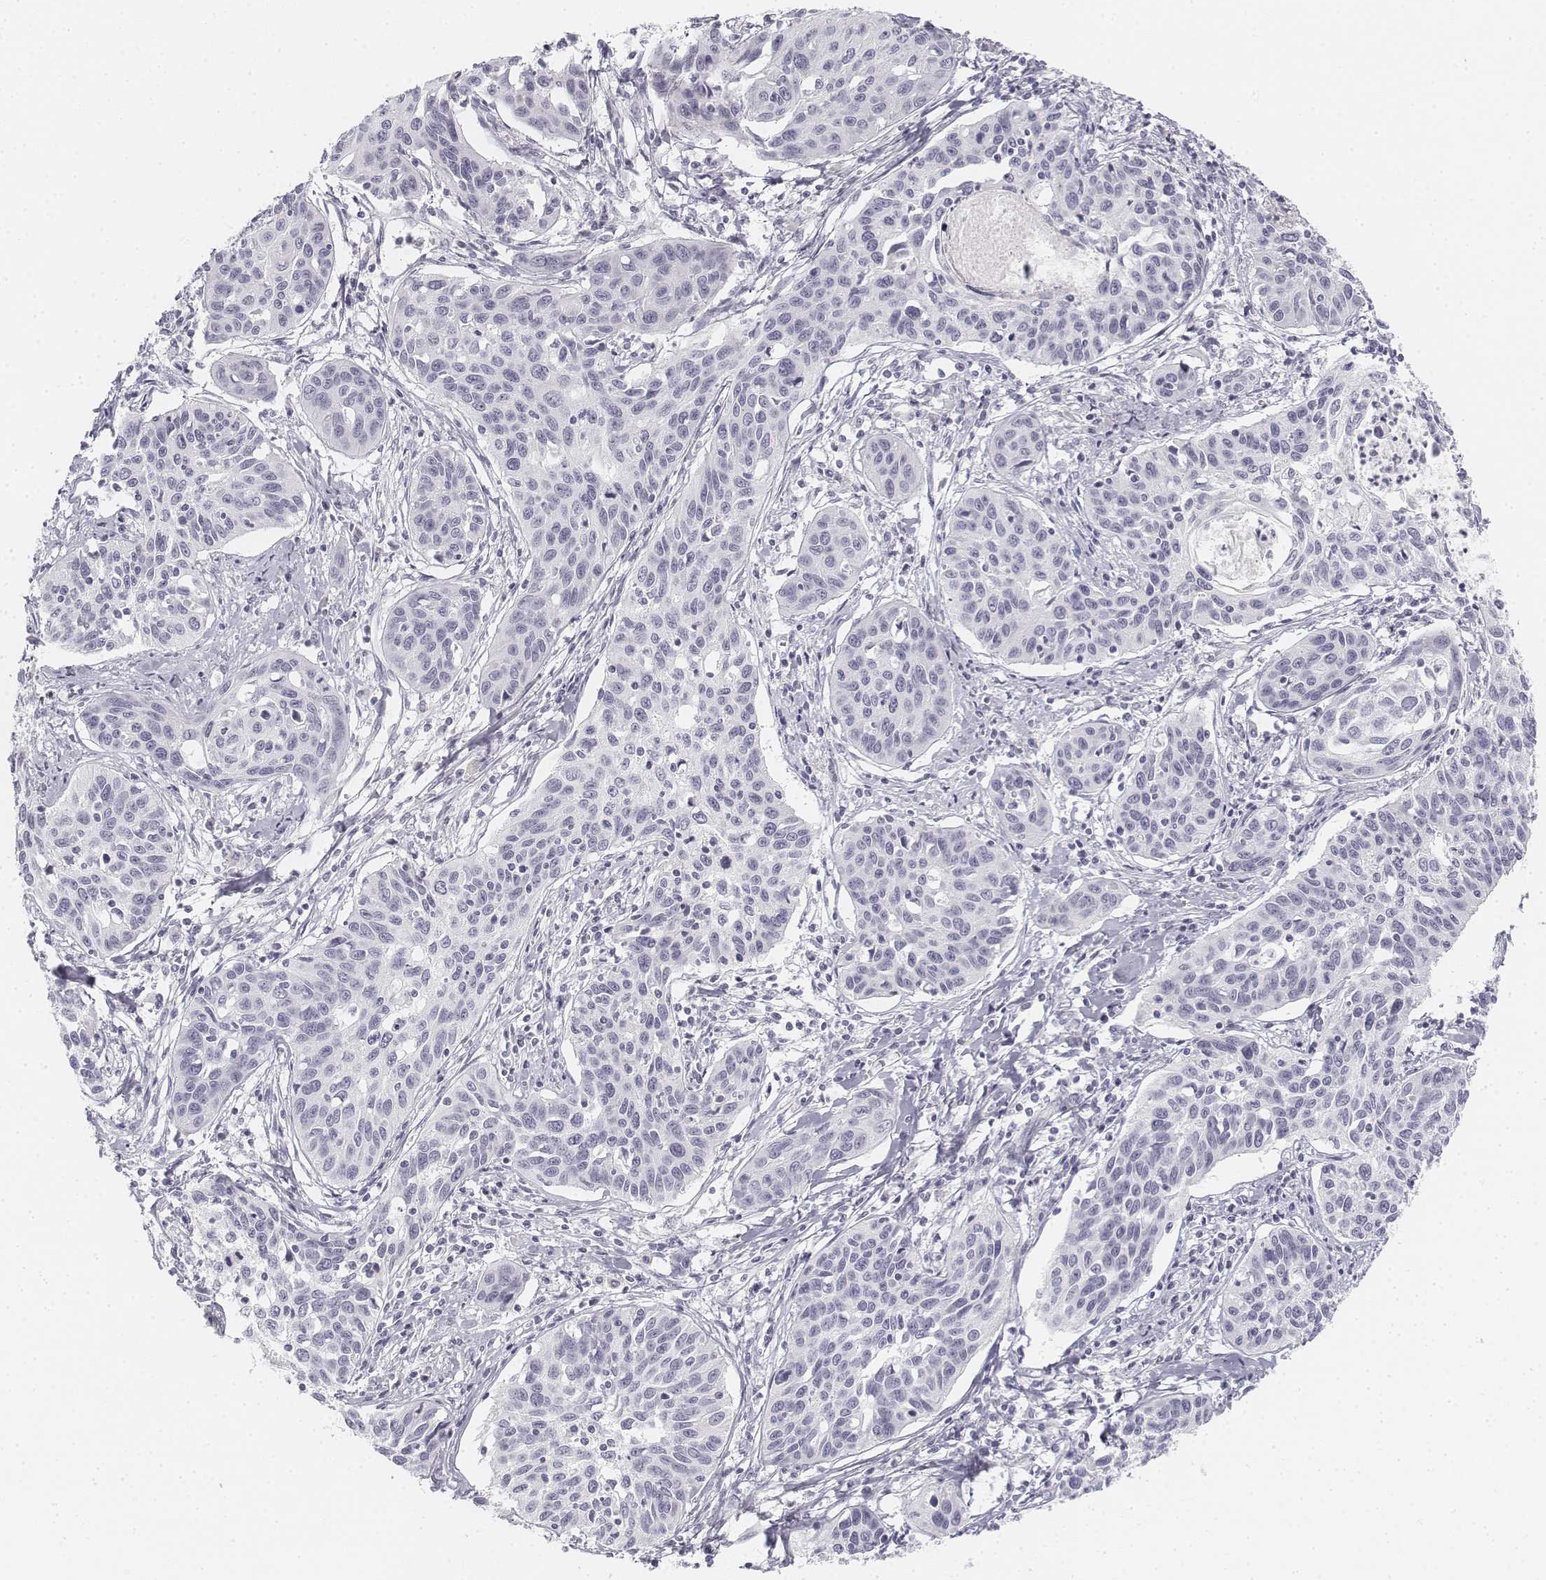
{"staining": {"intensity": "negative", "quantity": "none", "location": "none"}, "tissue": "cervical cancer", "cell_type": "Tumor cells", "image_type": "cancer", "snomed": [{"axis": "morphology", "description": "Squamous cell carcinoma, NOS"}, {"axis": "topography", "description": "Cervix"}], "caption": "Cervical cancer (squamous cell carcinoma) was stained to show a protein in brown. There is no significant staining in tumor cells.", "gene": "KRT25", "patient": {"sex": "female", "age": 31}}